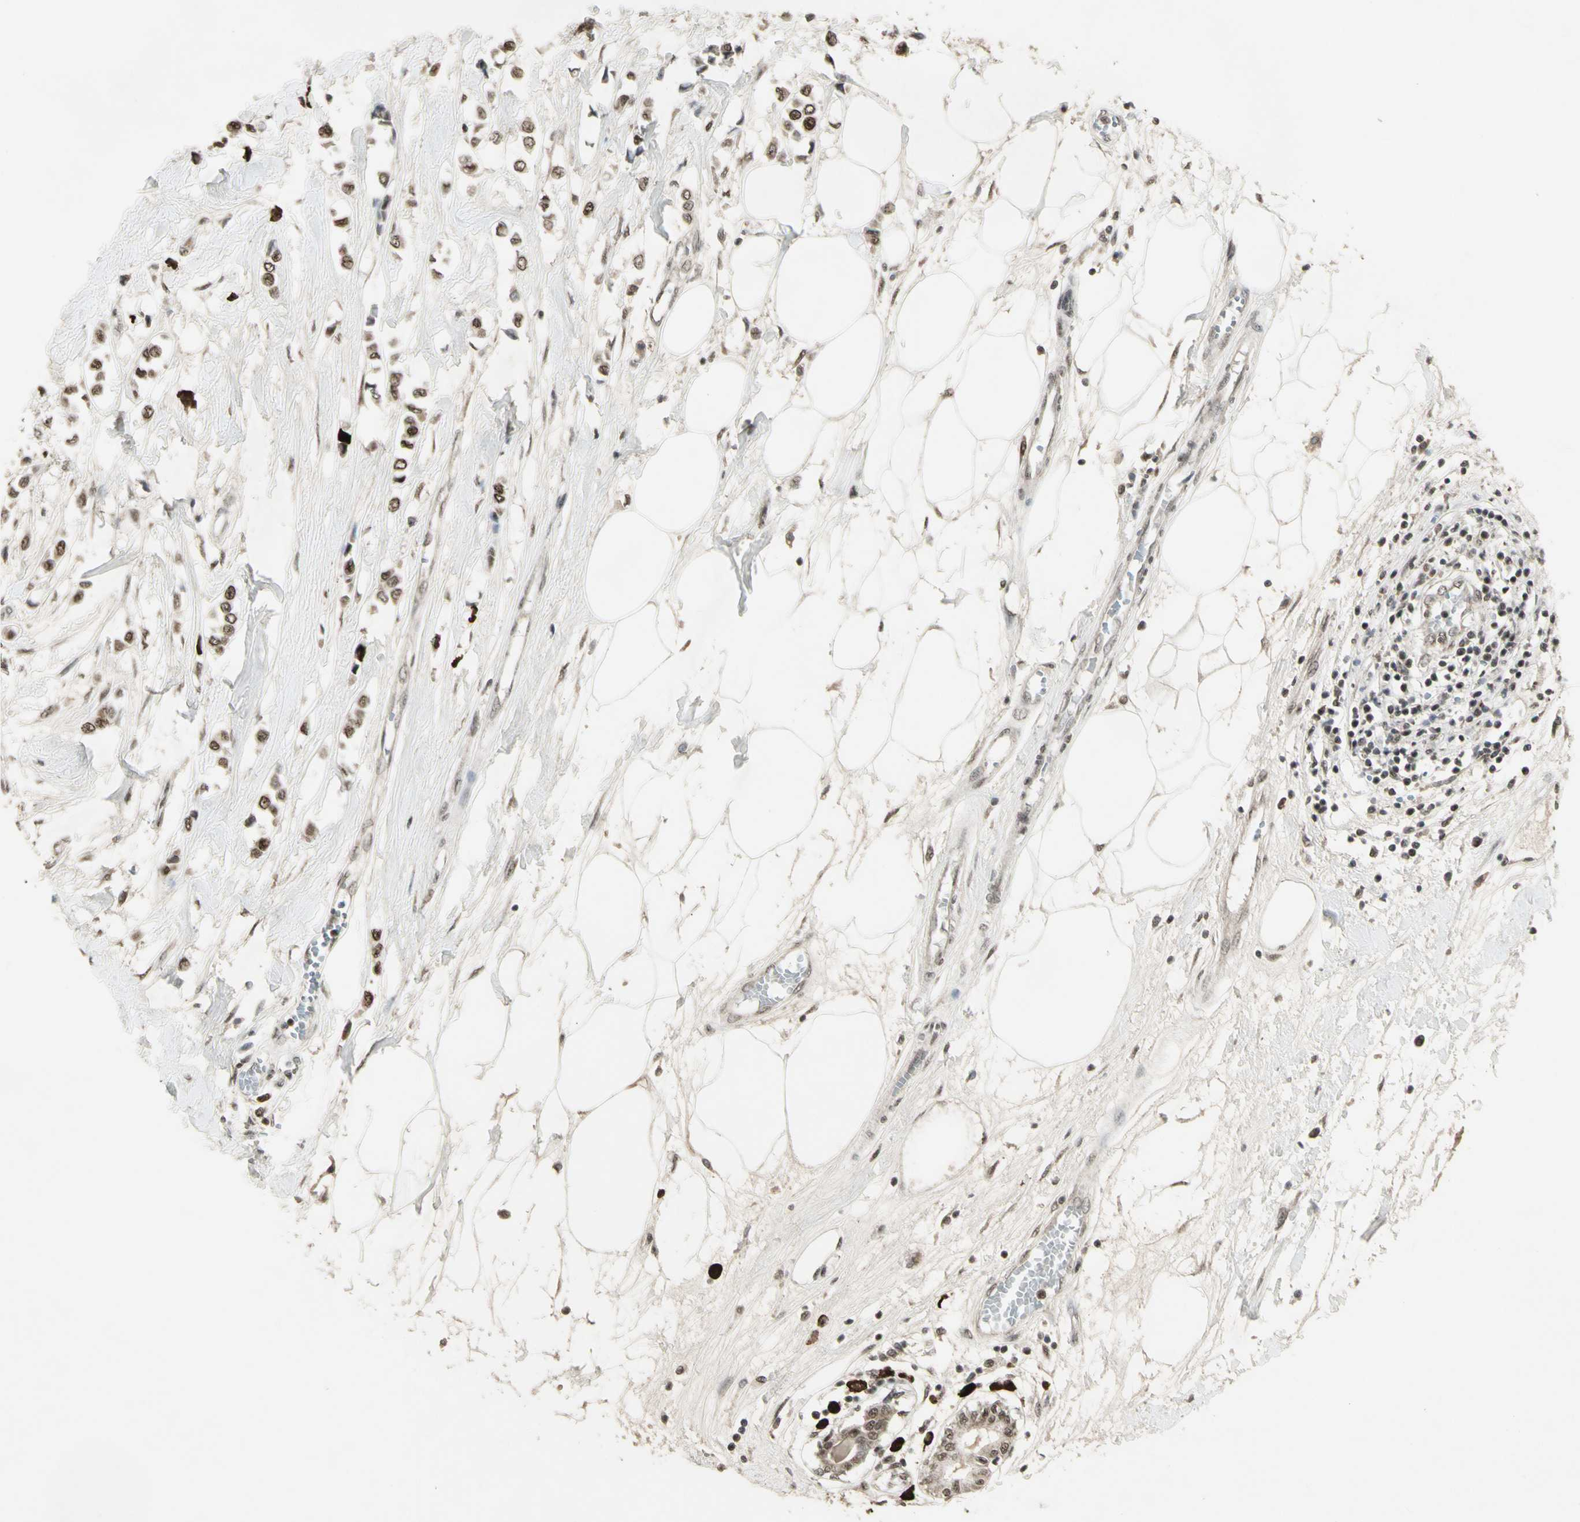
{"staining": {"intensity": "strong", "quantity": "25%-75%", "location": "nuclear"}, "tissue": "breast cancer", "cell_type": "Tumor cells", "image_type": "cancer", "snomed": [{"axis": "morphology", "description": "Lobular carcinoma"}, {"axis": "topography", "description": "Breast"}], "caption": "Protein staining reveals strong nuclear staining in approximately 25%-75% of tumor cells in breast cancer.", "gene": "CCNT1", "patient": {"sex": "female", "age": 51}}